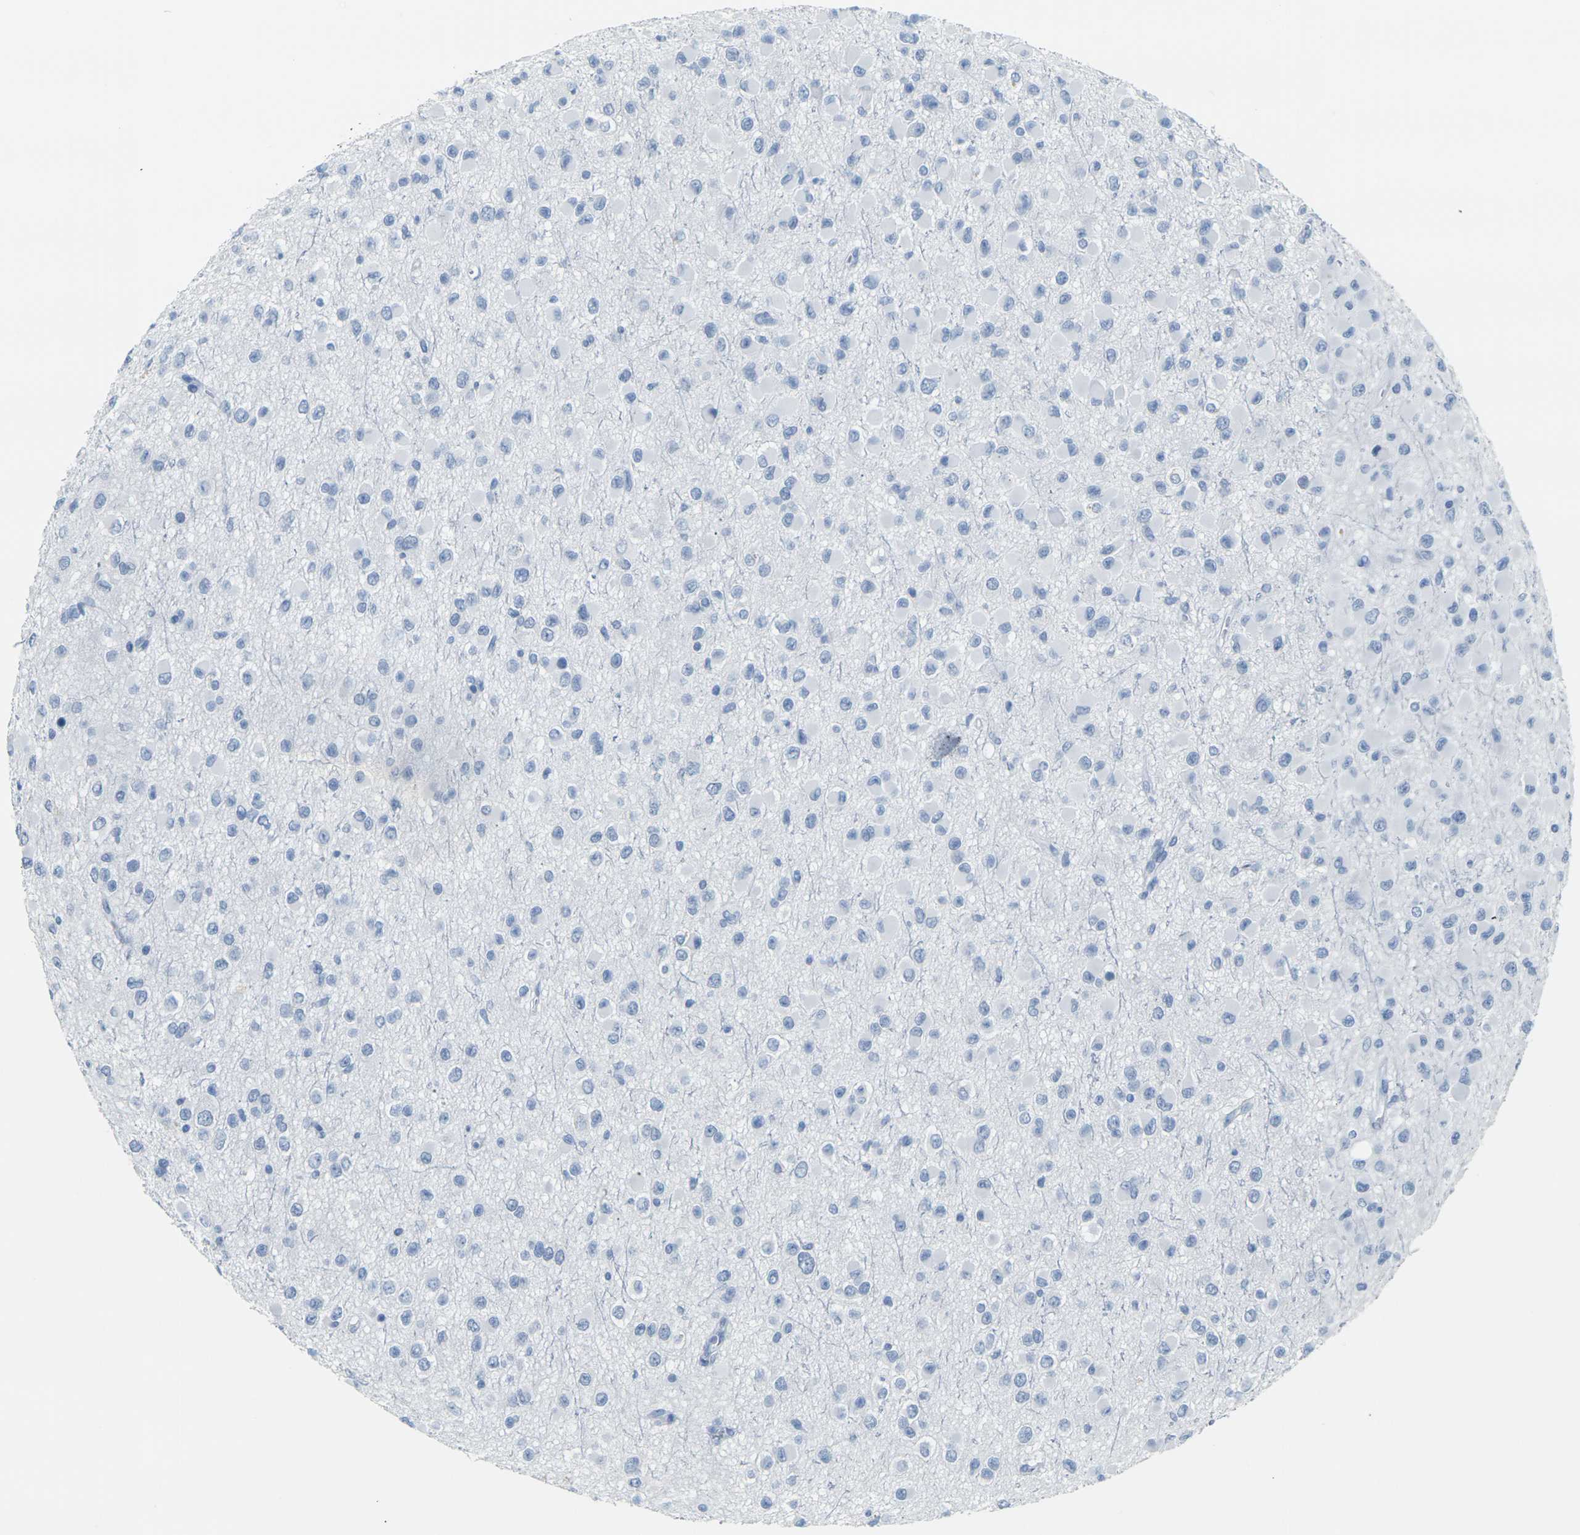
{"staining": {"intensity": "negative", "quantity": "none", "location": "none"}, "tissue": "glioma", "cell_type": "Tumor cells", "image_type": "cancer", "snomed": [{"axis": "morphology", "description": "Glioma, malignant, Low grade"}, {"axis": "topography", "description": "Brain"}], "caption": "Immunohistochemical staining of glioma shows no significant staining in tumor cells.", "gene": "CLDN7", "patient": {"sex": "male", "age": 42}}